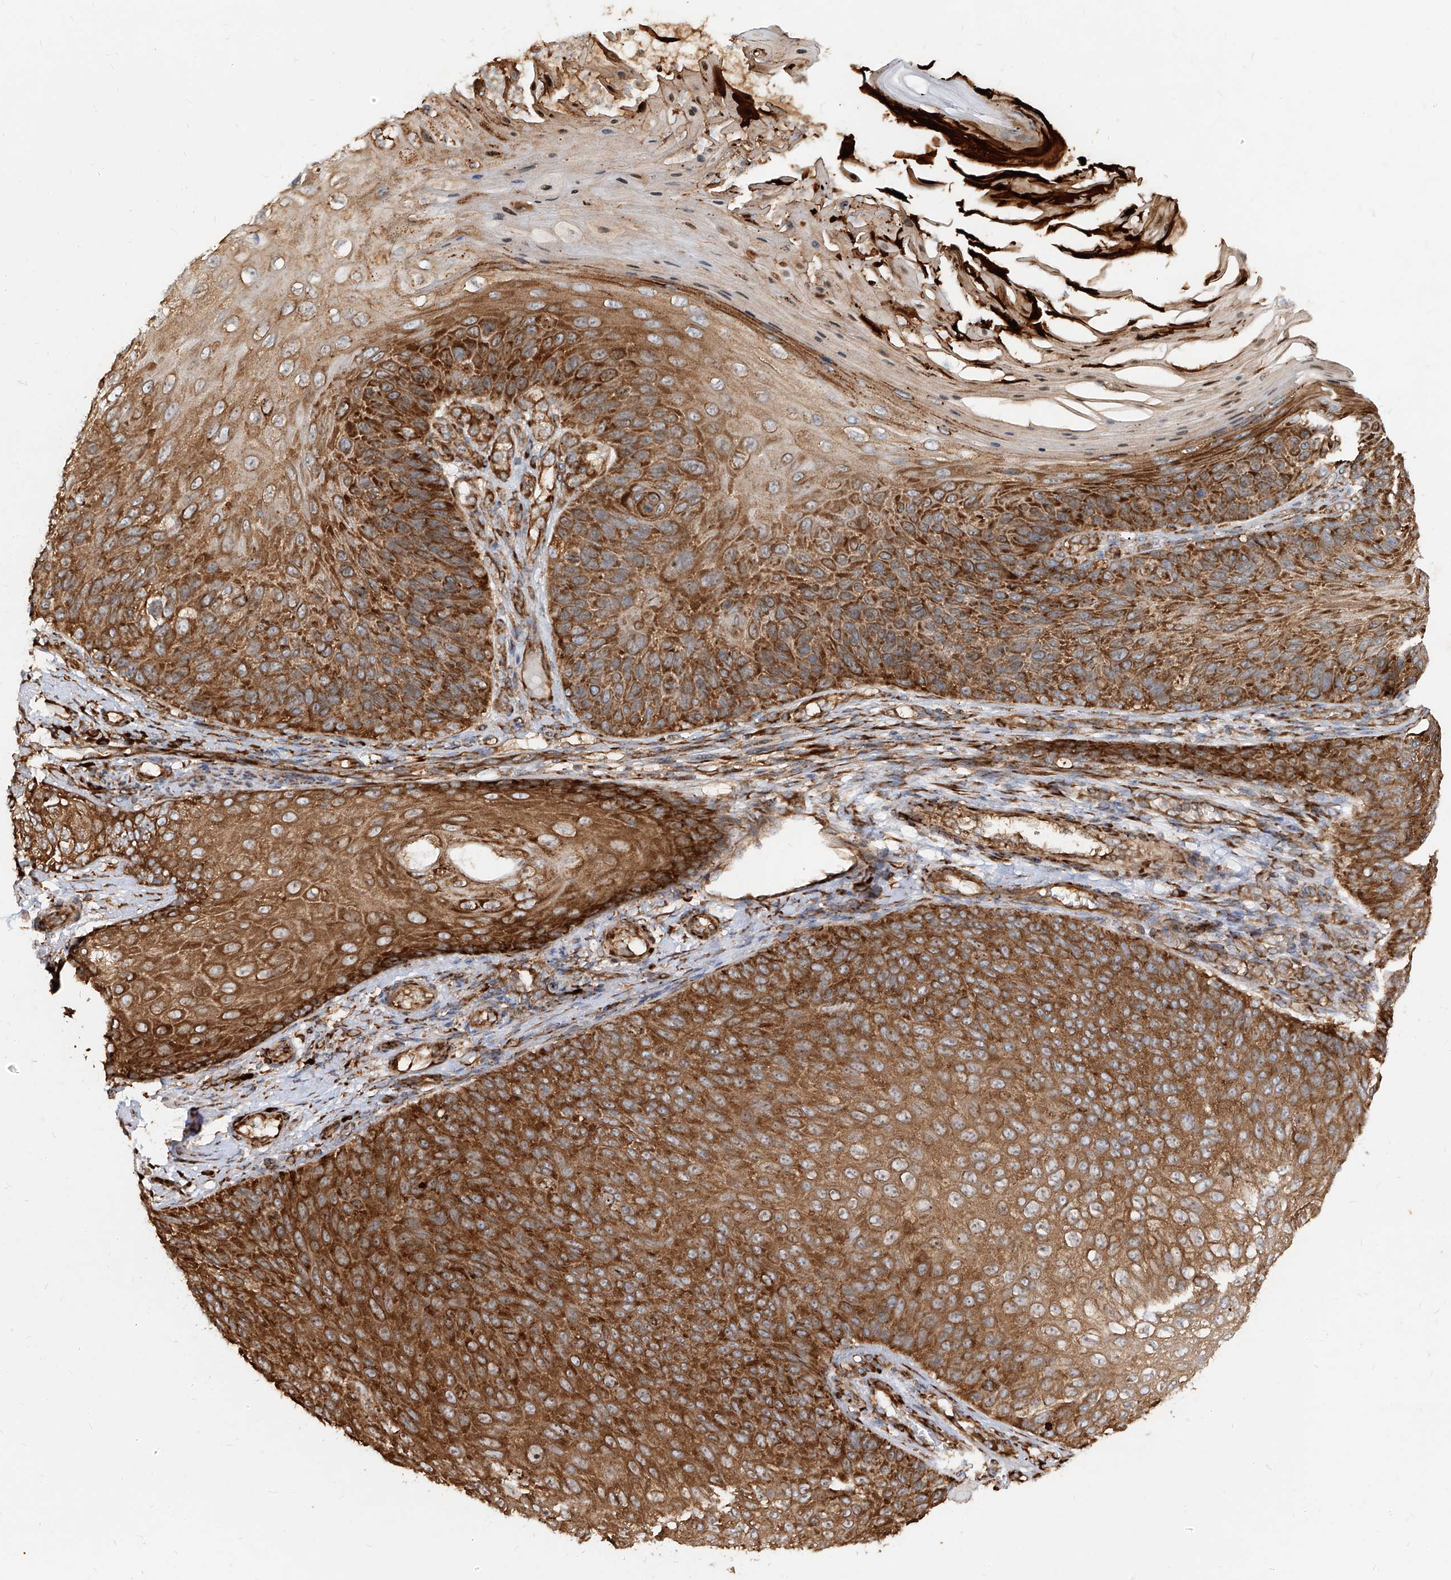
{"staining": {"intensity": "strong", "quantity": ">75%", "location": "cytoplasmic/membranous"}, "tissue": "skin cancer", "cell_type": "Tumor cells", "image_type": "cancer", "snomed": [{"axis": "morphology", "description": "Squamous cell carcinoma, NOS"}, {"axis": "topography", "description": "Skin"}], "caption": "A high amount of strong cytoplasmic/membranous positivity is present in about >75% of tumor cells in skin cancer (squamous cell carcinoma) tissue.", "gene": "RPS25", "patient": {"sex": "female", "age": 88}}